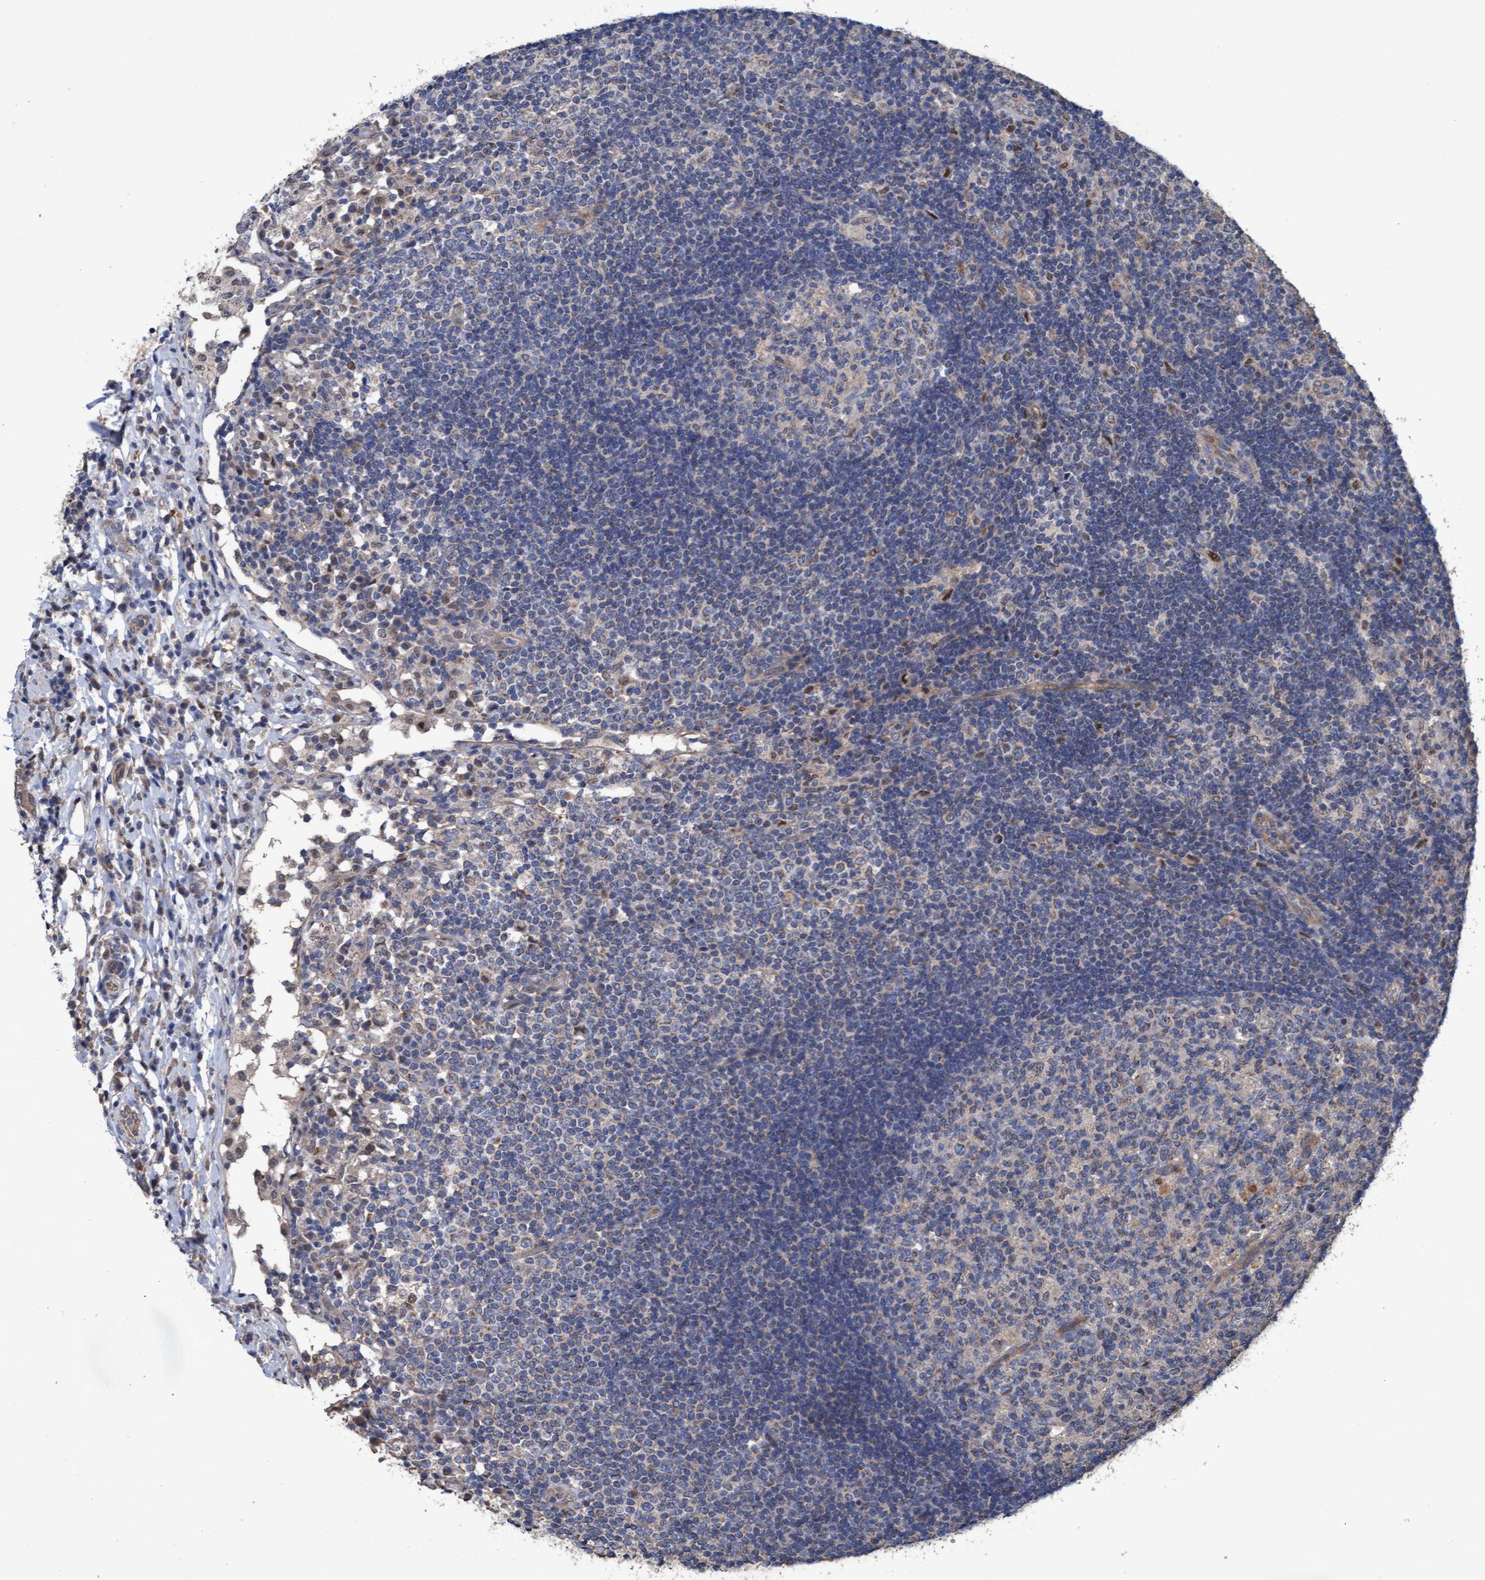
{"staining": {"intensity": "weak", "quantity": "<25%", "location": "cytoplasmic/membranous"}, "tissue": "lymph node", "cell_type": "Germinal center cells", "image_type": "normal", "snomed": [{"axis": "morphology", "description": "Normal tissue, NOS"}, {"axis": "topography", "description": "Lymph node"}], "caption": "Immunohistochemistry (IHC) photomicrograph of benign lymph node: lymph node stained with DAB (3,3'-diaminobenzidine) exhibits no significant protein staining in germinal center cells.", "gene": "MRPL38", "patient": {"sex": "female", "age": 53}}